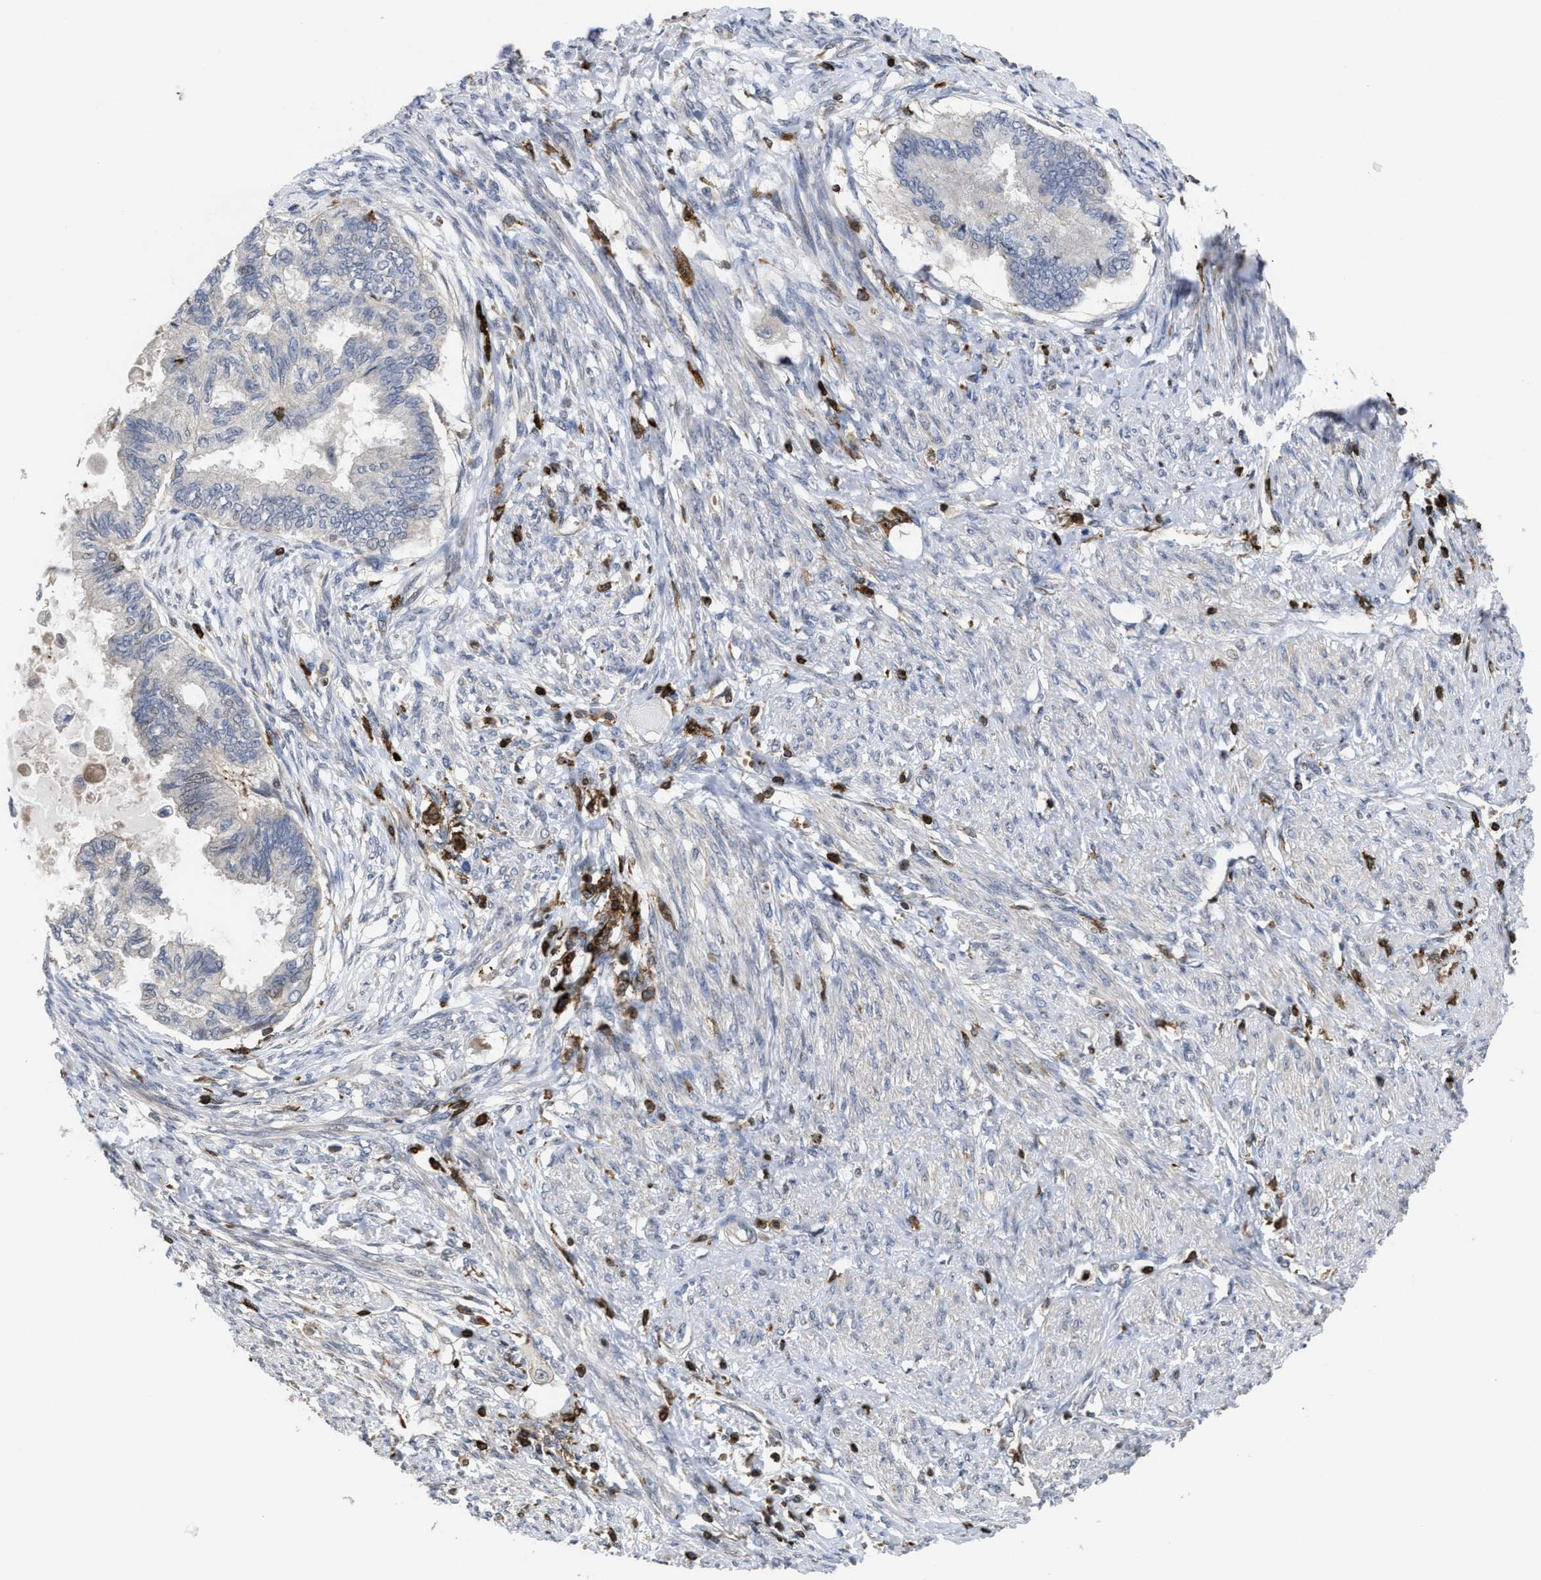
{"staining": {"intensity": "negative", "quantity": "none", "location": "none"}, "tissue": "cervical cancer", "cell_type": "Tumor cells", "image_type": "cancer", "snomed": [{"axis": "morphology", "description": "Normal tissue, NOS"}, {"axis": "morphology", "description": "Adenocarcinoma, NOS"}, {"axis": "topography", "description": "Cervix"}, {"axis": "topography", "description": "Endometrium"}], "caption": "IHC image of human adenocarcinoma (cervical) stained for a protein (brown), which reveals no expression in tumor cells. (DAB IHC visualized using brightfield microscopy, high magnification).", "gene": "PTPRE", "patient": {"sex": "female", "age": 86}}